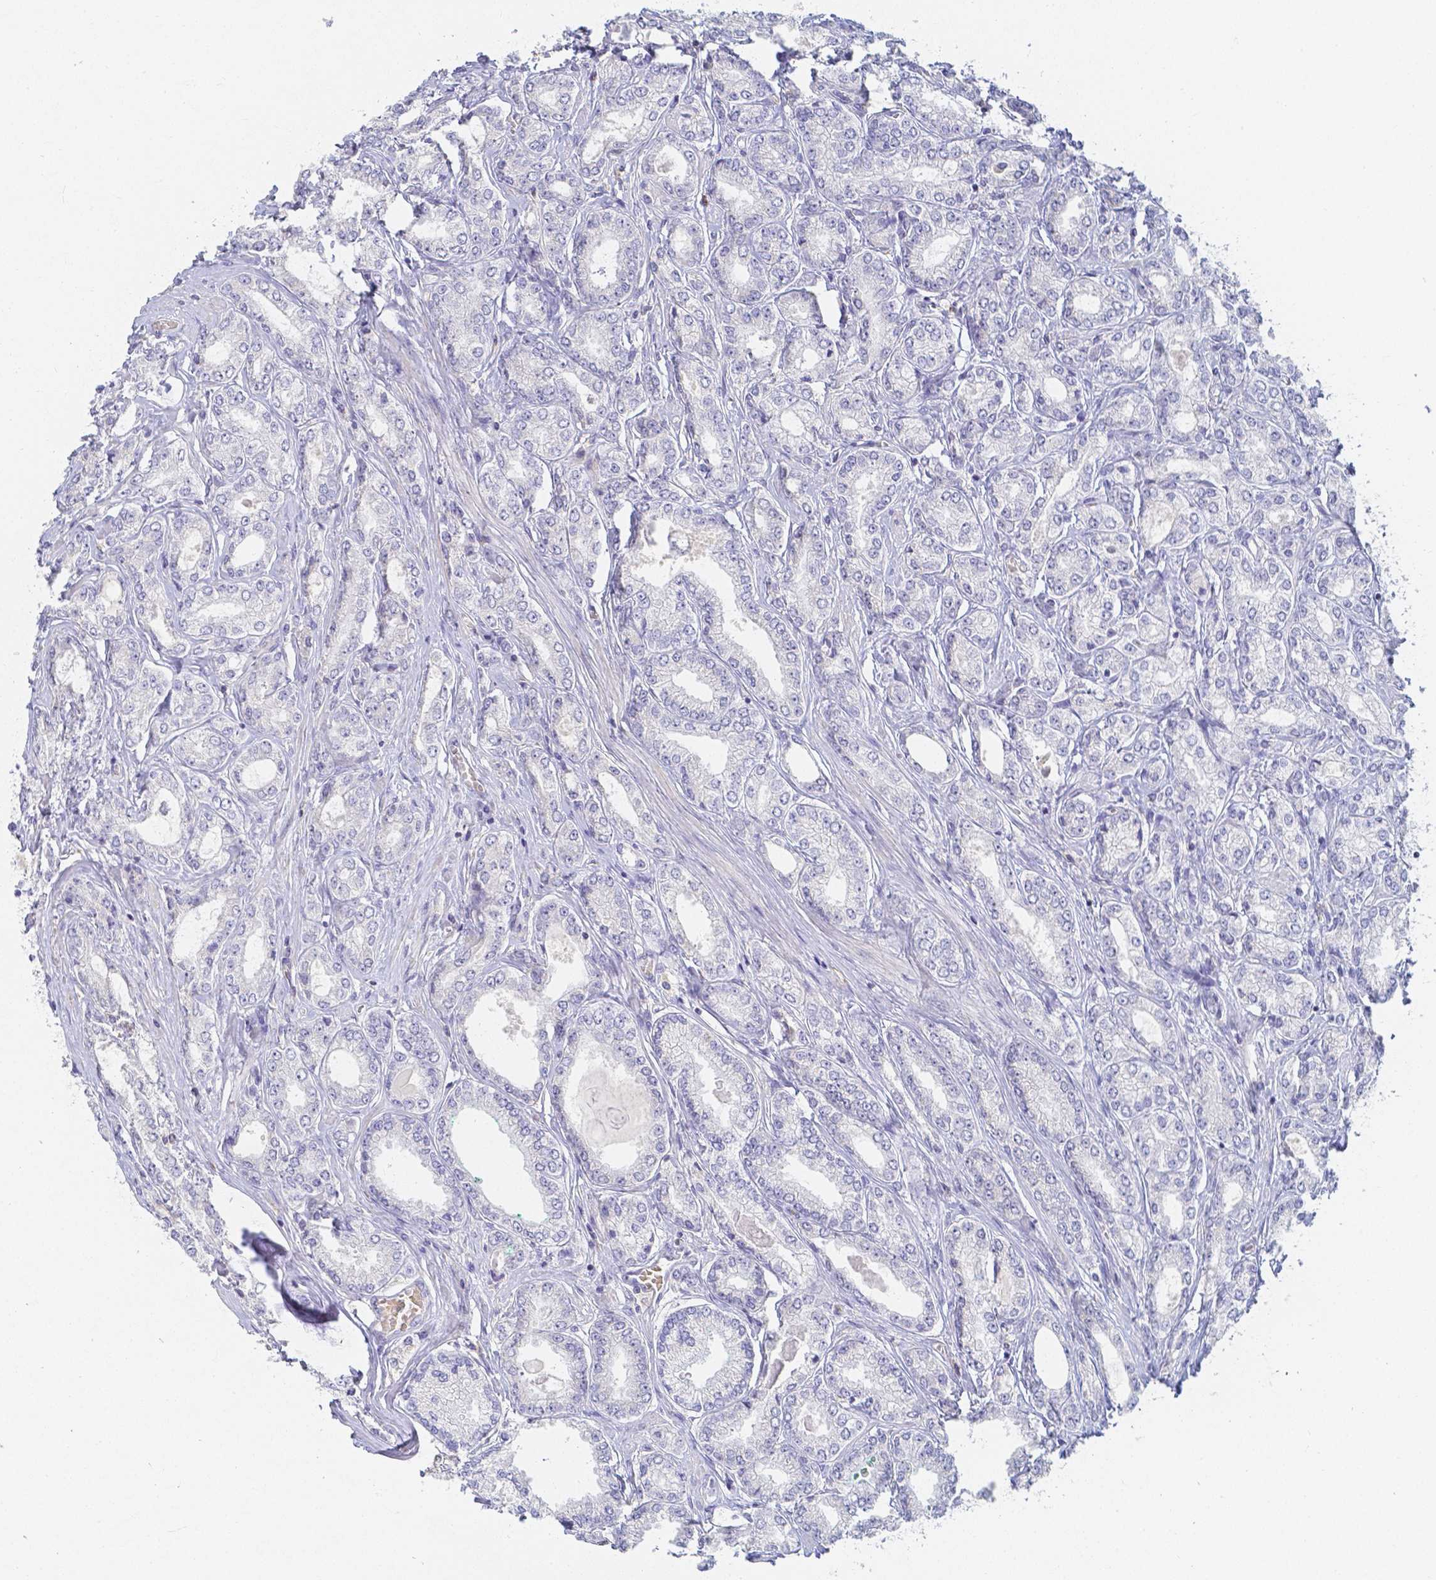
{"staining": {"intensity": "negative", "quantity": "none", "location": "none"}, "tissue": "prostate cancer", "cell_type": "Tumor cells", "image_type": "cancer", "snomed": [{"axis": "morphology", "description": "Adenocarcinoma, High grade"}, {"axis": "topography", "description": "Prostate"}], "caption": "Prostate cancer (high-grade adenocarcinoma) was stained to show a protein in brown. There is no significant expression in tumor cells. Brightfield microscopy of immunohistochemistry (IHC) stained with DAB (3,3'-diaminobenzidine) (brown) and hematoxylin (blue), captured at high magnification.", "gene": "KCNH1", "patient": {"sex": "male", "age": 68}}